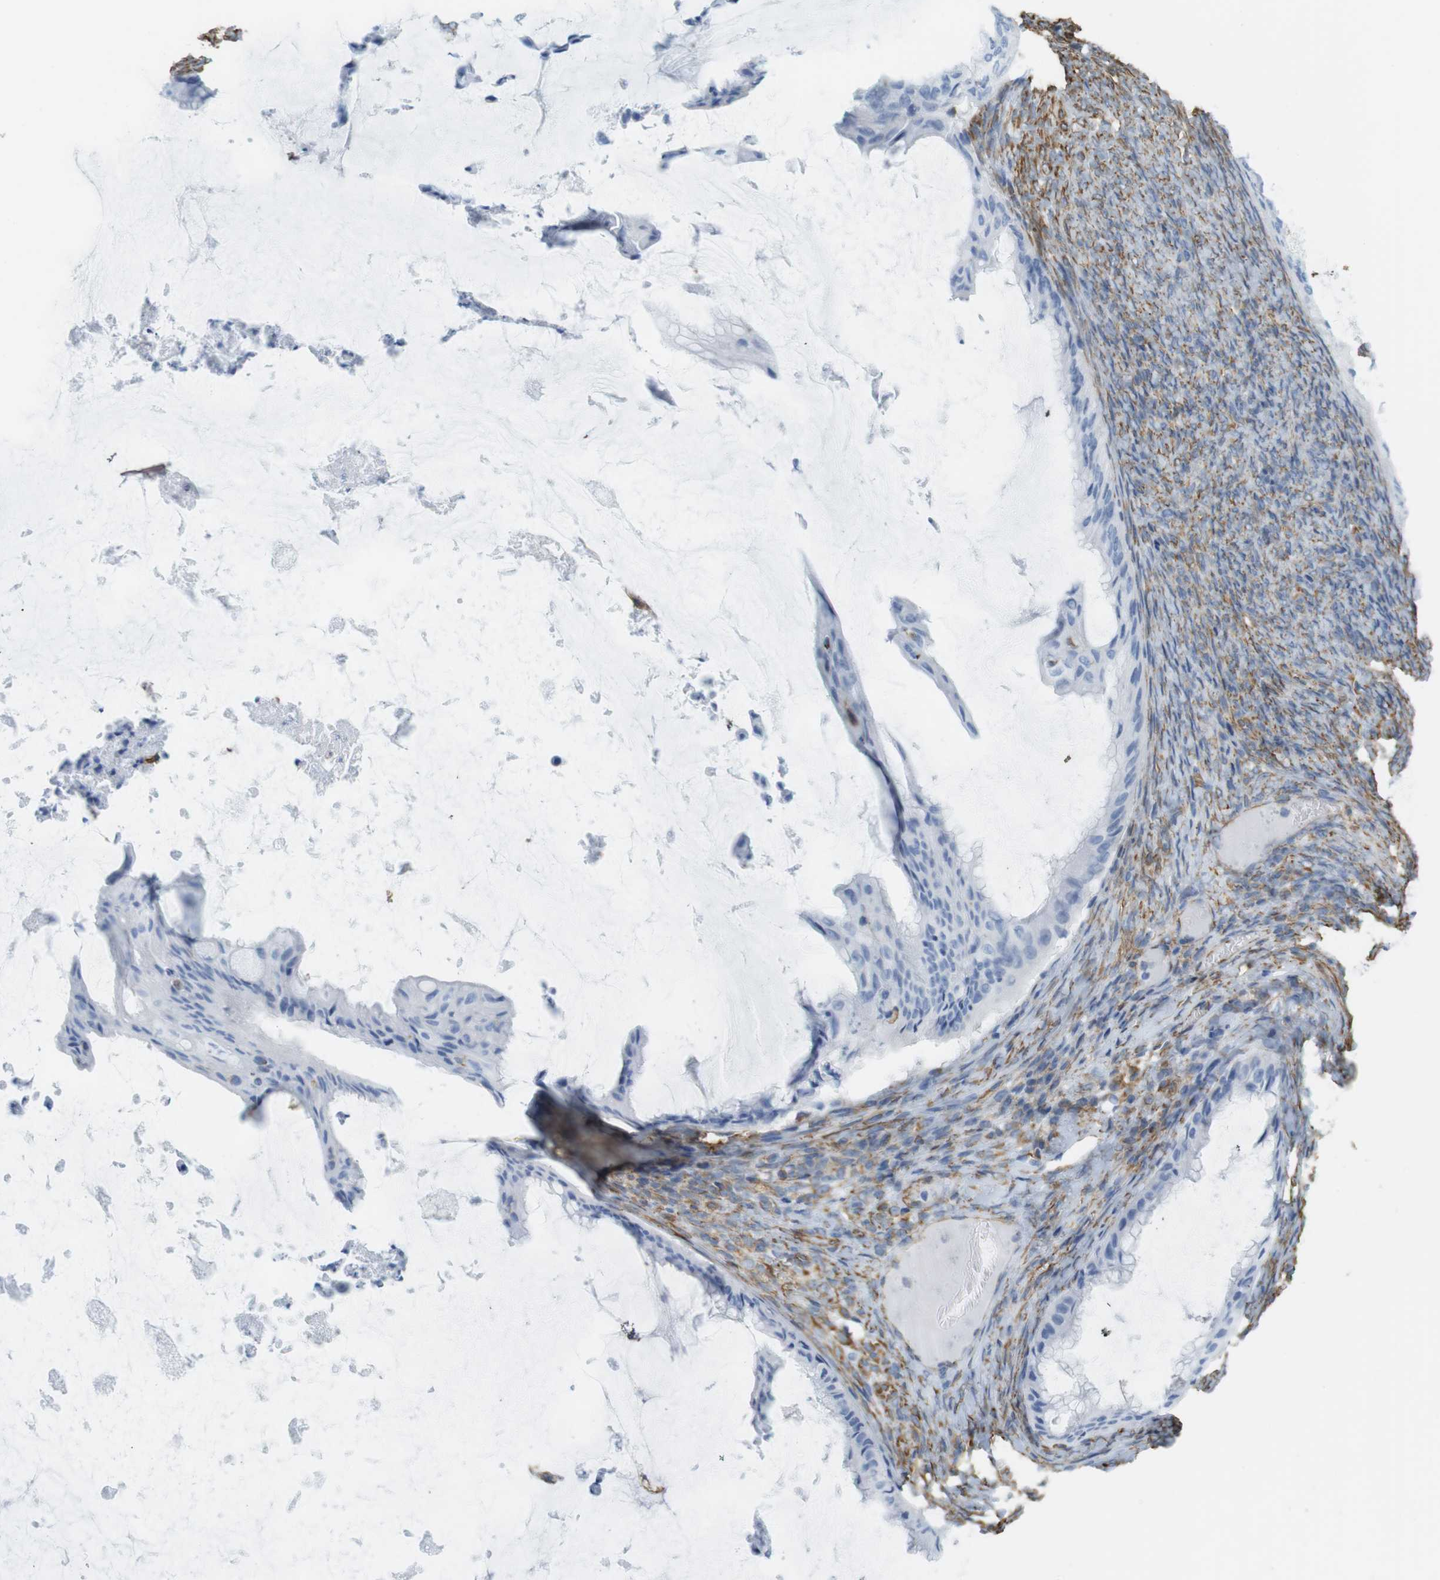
{"staining": {"intensity": "negative", "quantity": "none", "location": "none"}, "tissue": "ovarian cancer", "cell_type": "Tumor cells", "image_type": "cancer", "snomed": [{"axis": "morphology", "description": "Cystadenocarcinoma, mucinous, NOS"}, {"axis": "topography", "description": "Ovary"}], "caption": "The IHC histopathology image has no significant expression in tumor cells of ovarian cancer (mucinous cystadenocarcinoma) tissue. Brightfield microscopy of IHC stained with DAB (brown) and hematoxylin (blue), captured at high magnification.", "gene": "MS4A10", "patient": {"sex": "female", "age": 61}}